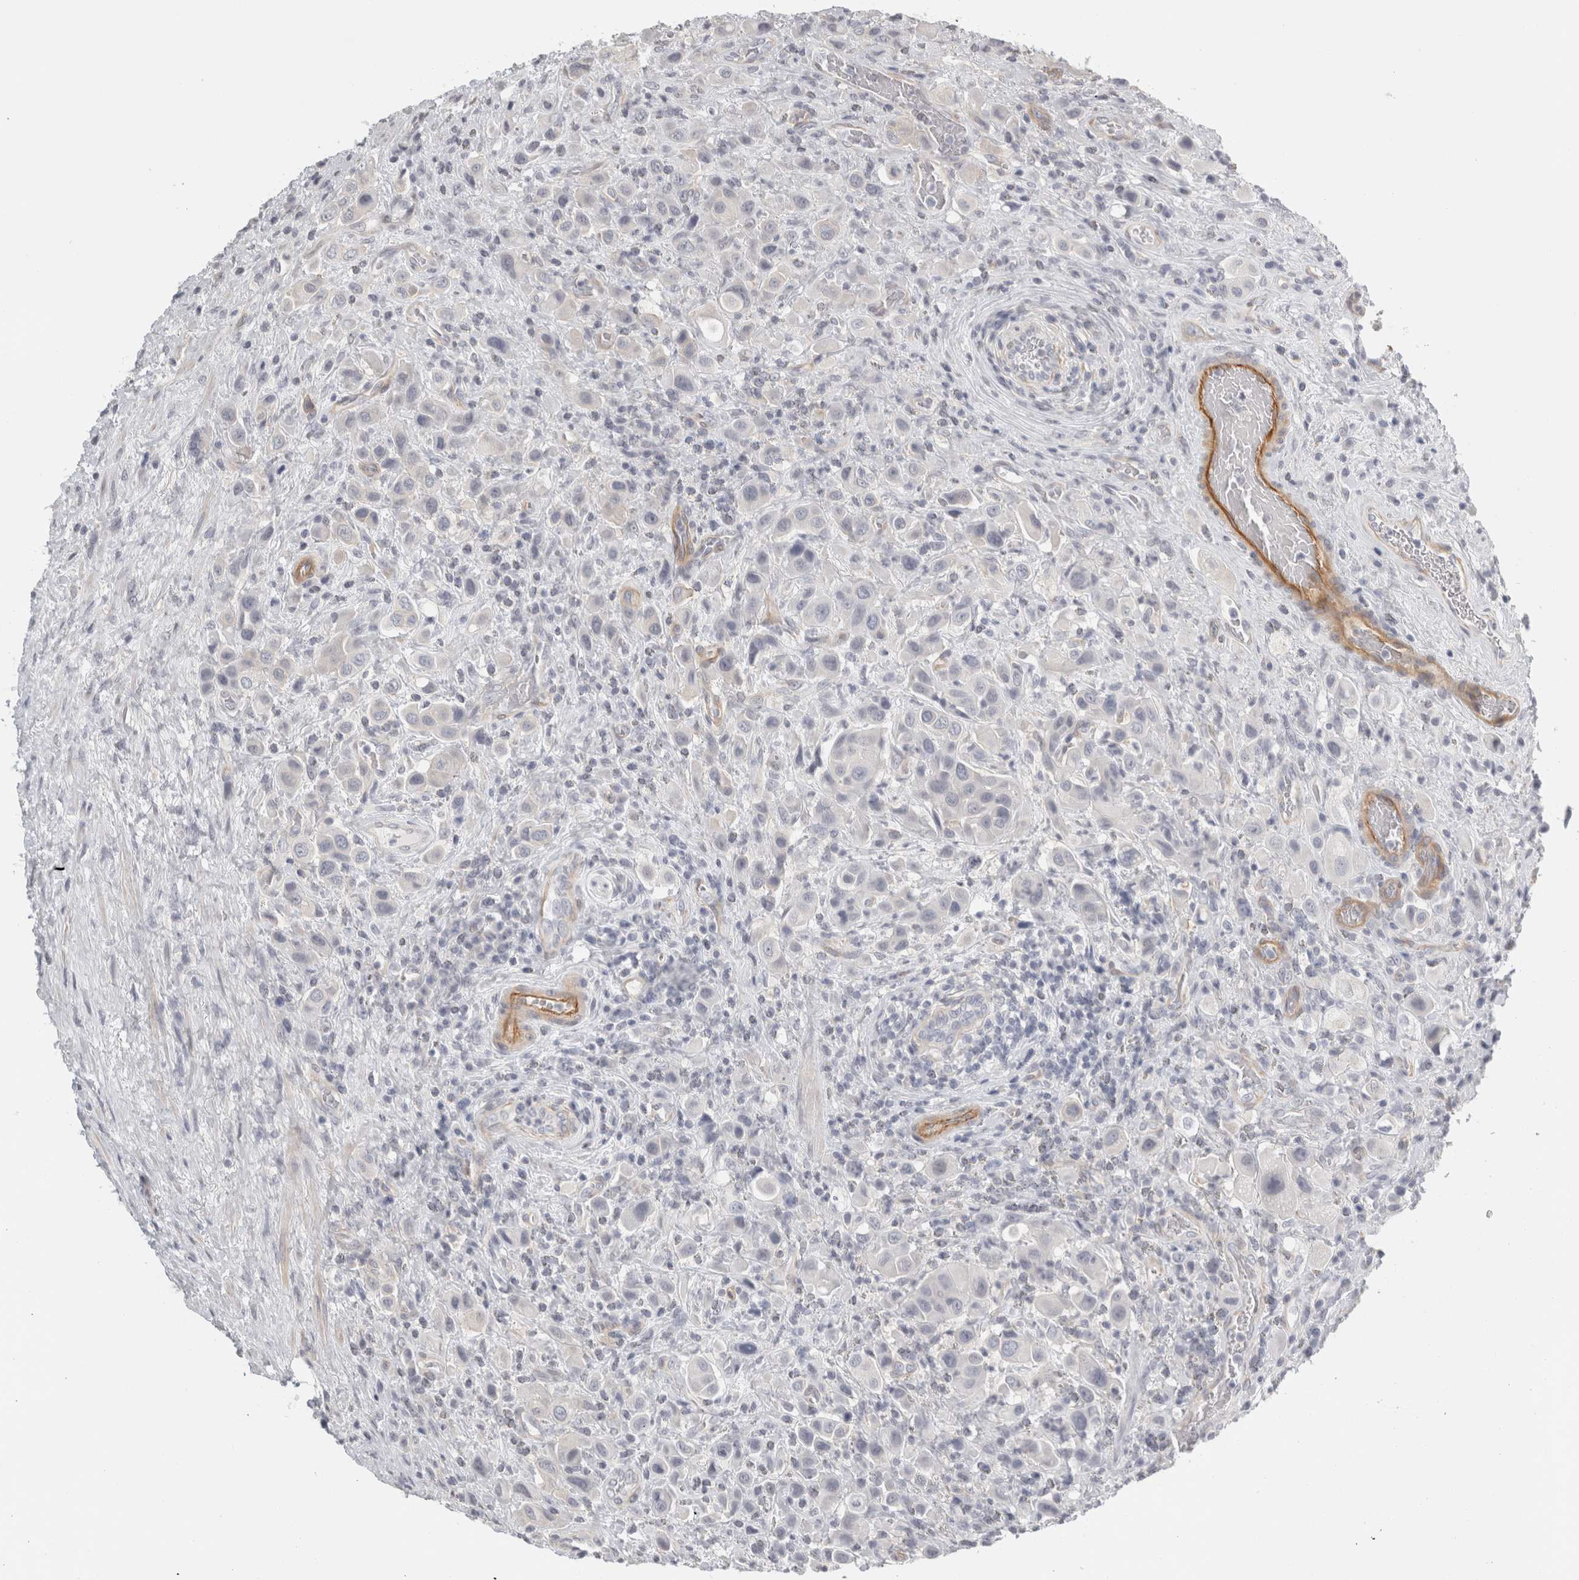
{"staining": {"intensity": "negative", "quantity": "none", "location": "none"}, "tissue": "urothelial cancer", "cell_type": "Tumor cells", "image_type": "cancer", "snomed": [{"axis": "morphology", "description": "Urothelial carcinoma, High grade"}, {"axis": "topography", "description": "Urinary bladder"}], "caption": "Immunohistochemical staining of human high-grade urothelial carcinoma displays no significant positivity in tumor cells.", "gene": "FBLIM1", "patient": {"sex": "male", "age": 50}}